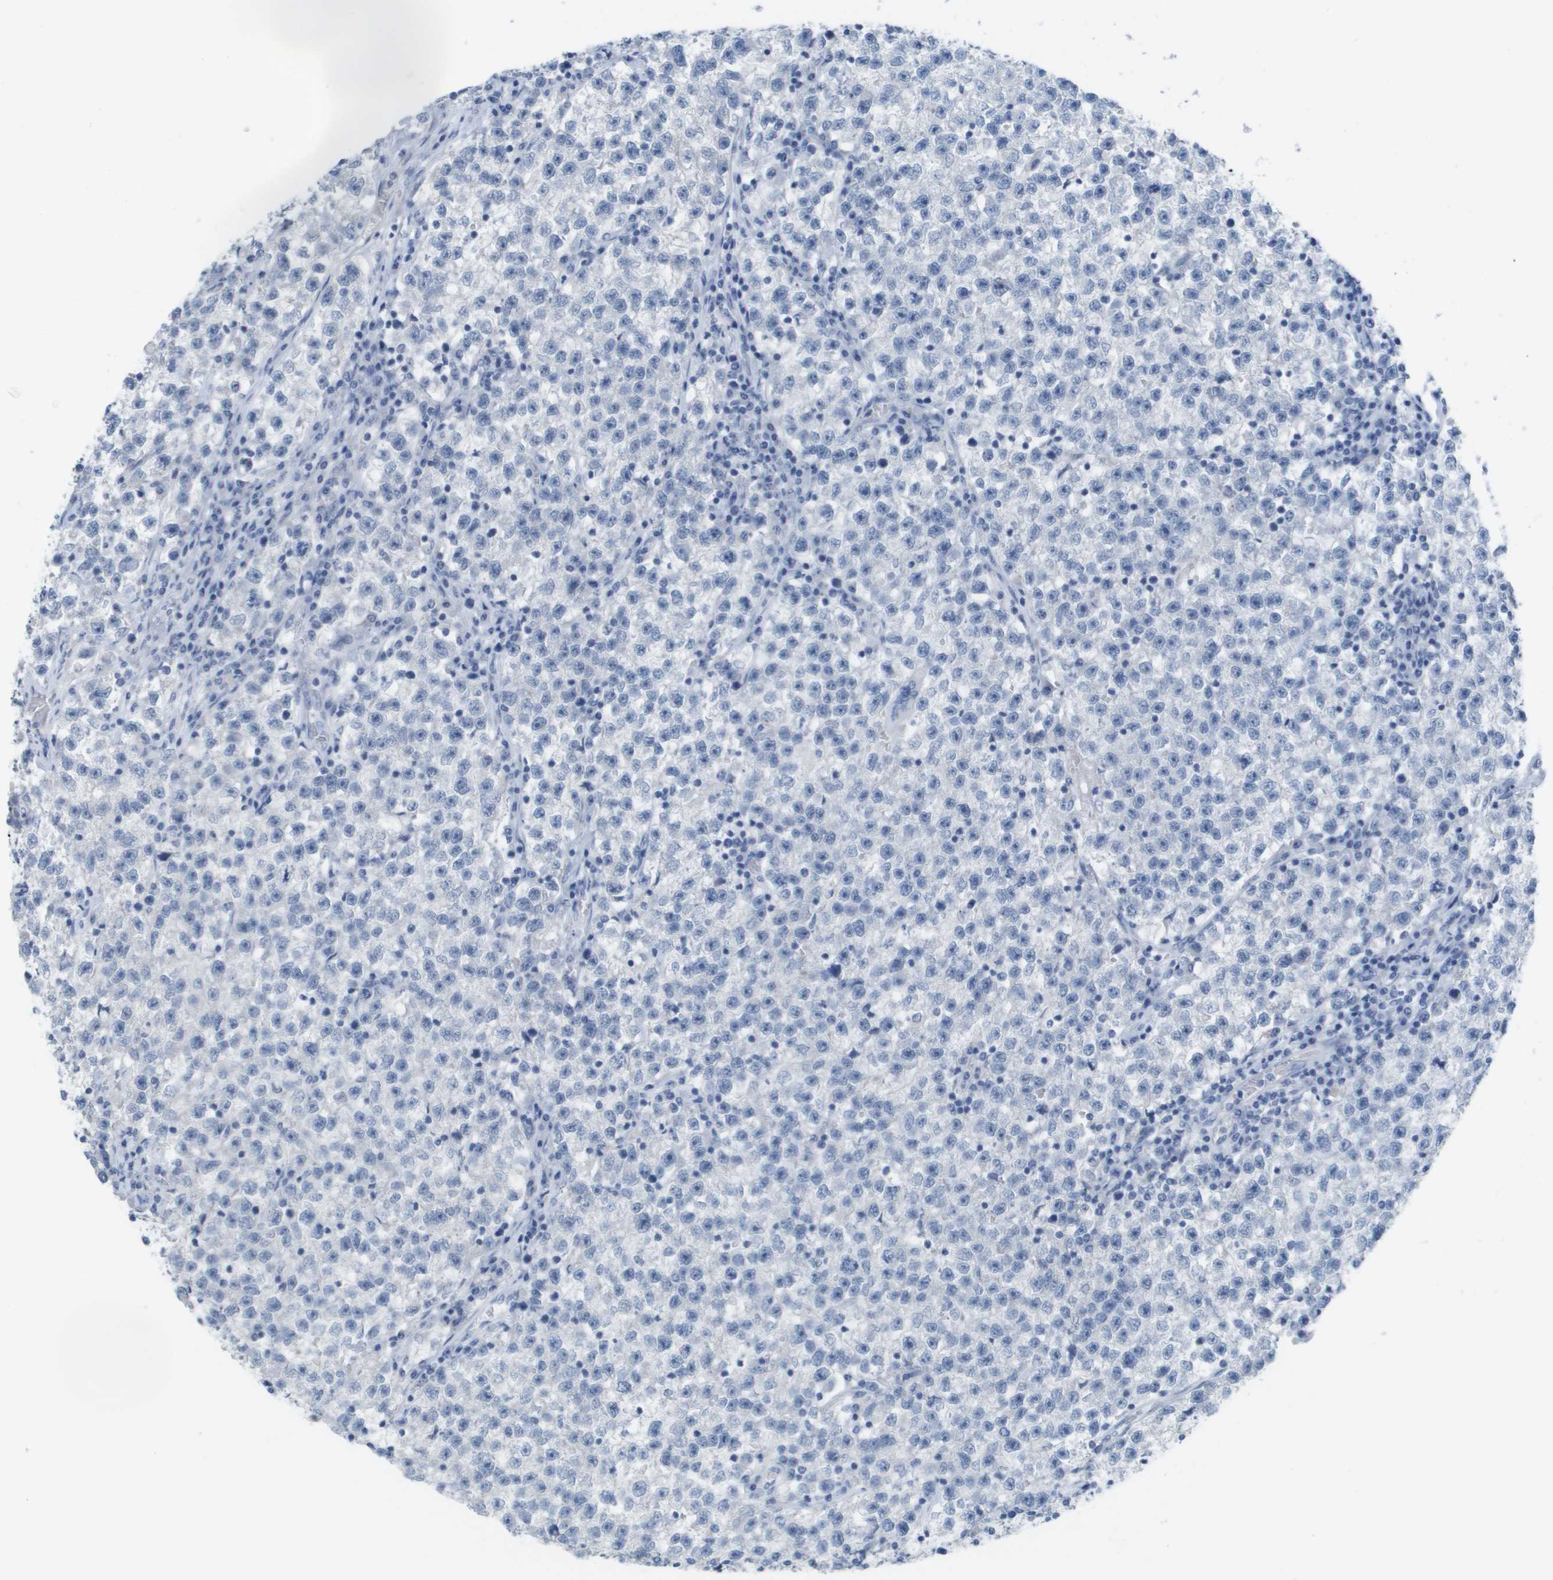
{"staining": {"intensity": "negative", "quantity": "none", "location": "none"}, "tissue": "testis cancer", "cell_type": "Tumor cells", "image_type": "cancer", "snomed": [{"axis": "morphology", "description": "Seminoma, NOS"}, {"axis": "topography", "description": "Testis"}], "caption": "Micrograph shows no significant protein positivity in tumor cells of testis cancer. The staining was performed using DAB (3,3'-diaminobenzidine) to visualize the protein expression in brown, while the nuclei were stained in blue with hematoxylin (Magnification: 20x).", "gene": "PDE4A", "patient": {"sex": "male", "age": 22}}